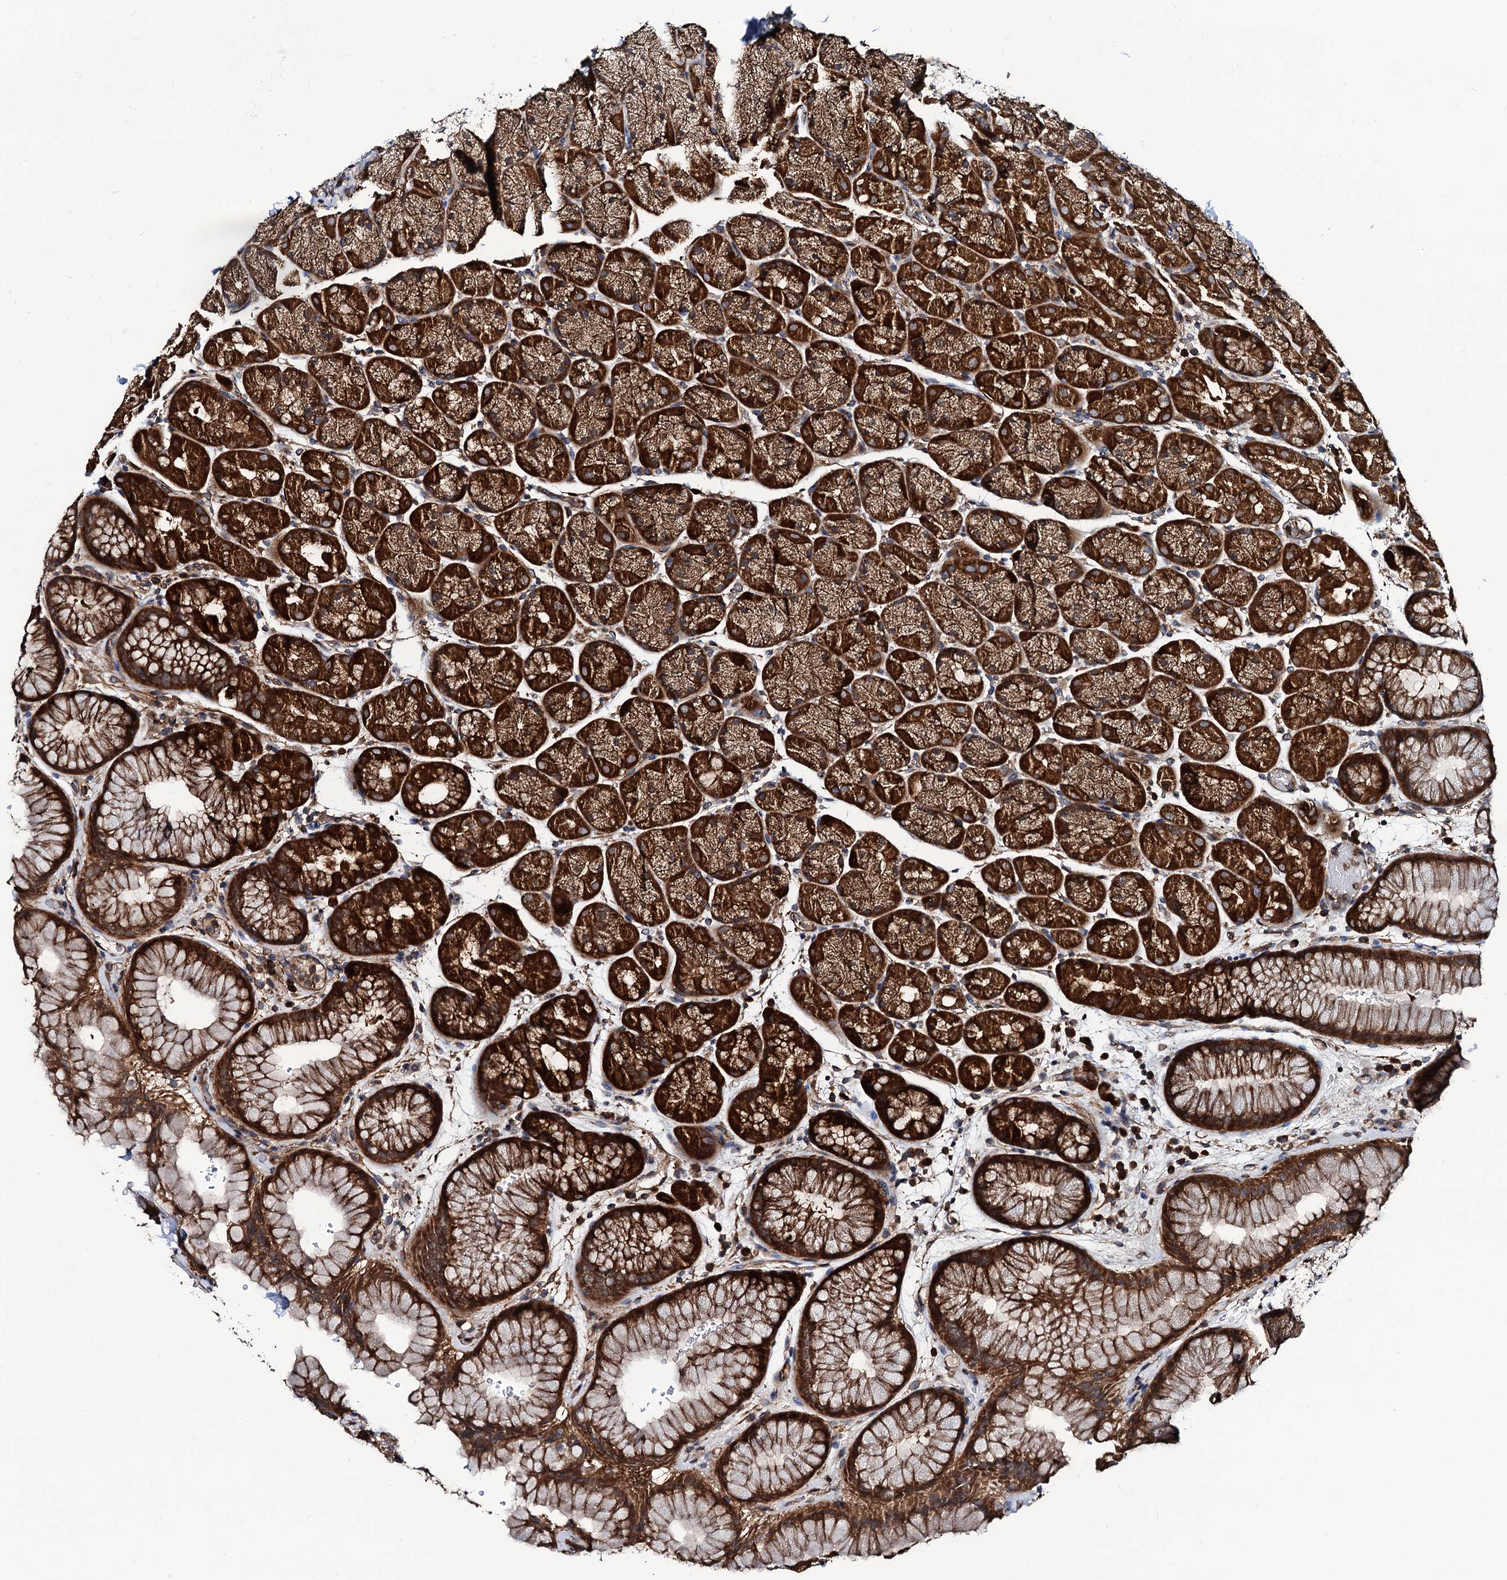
{"staining": {"intensity": "strong", "quantity": ">75%", "location": "cytoplasmic/membranous"}, "tissue": "stomach", "cell_type": "Glandular cells", "image_type": "normal", "snomed": [{"axis": "morphology", "description": "Normal tissue, NOS"}, {"axis": "topography", "description": "Stomach, upper"}, {"axis": "topography", "description": "Stomach, lower"}], "caption": "The image demonstrates immunohistochemical staining of normal stomach. There is strong cytoplasmic/membranous positivity is appreciated in about >75% of glandular cells.", "gene": "NEK1", "patient": {"sex": "male", "age": 67}}